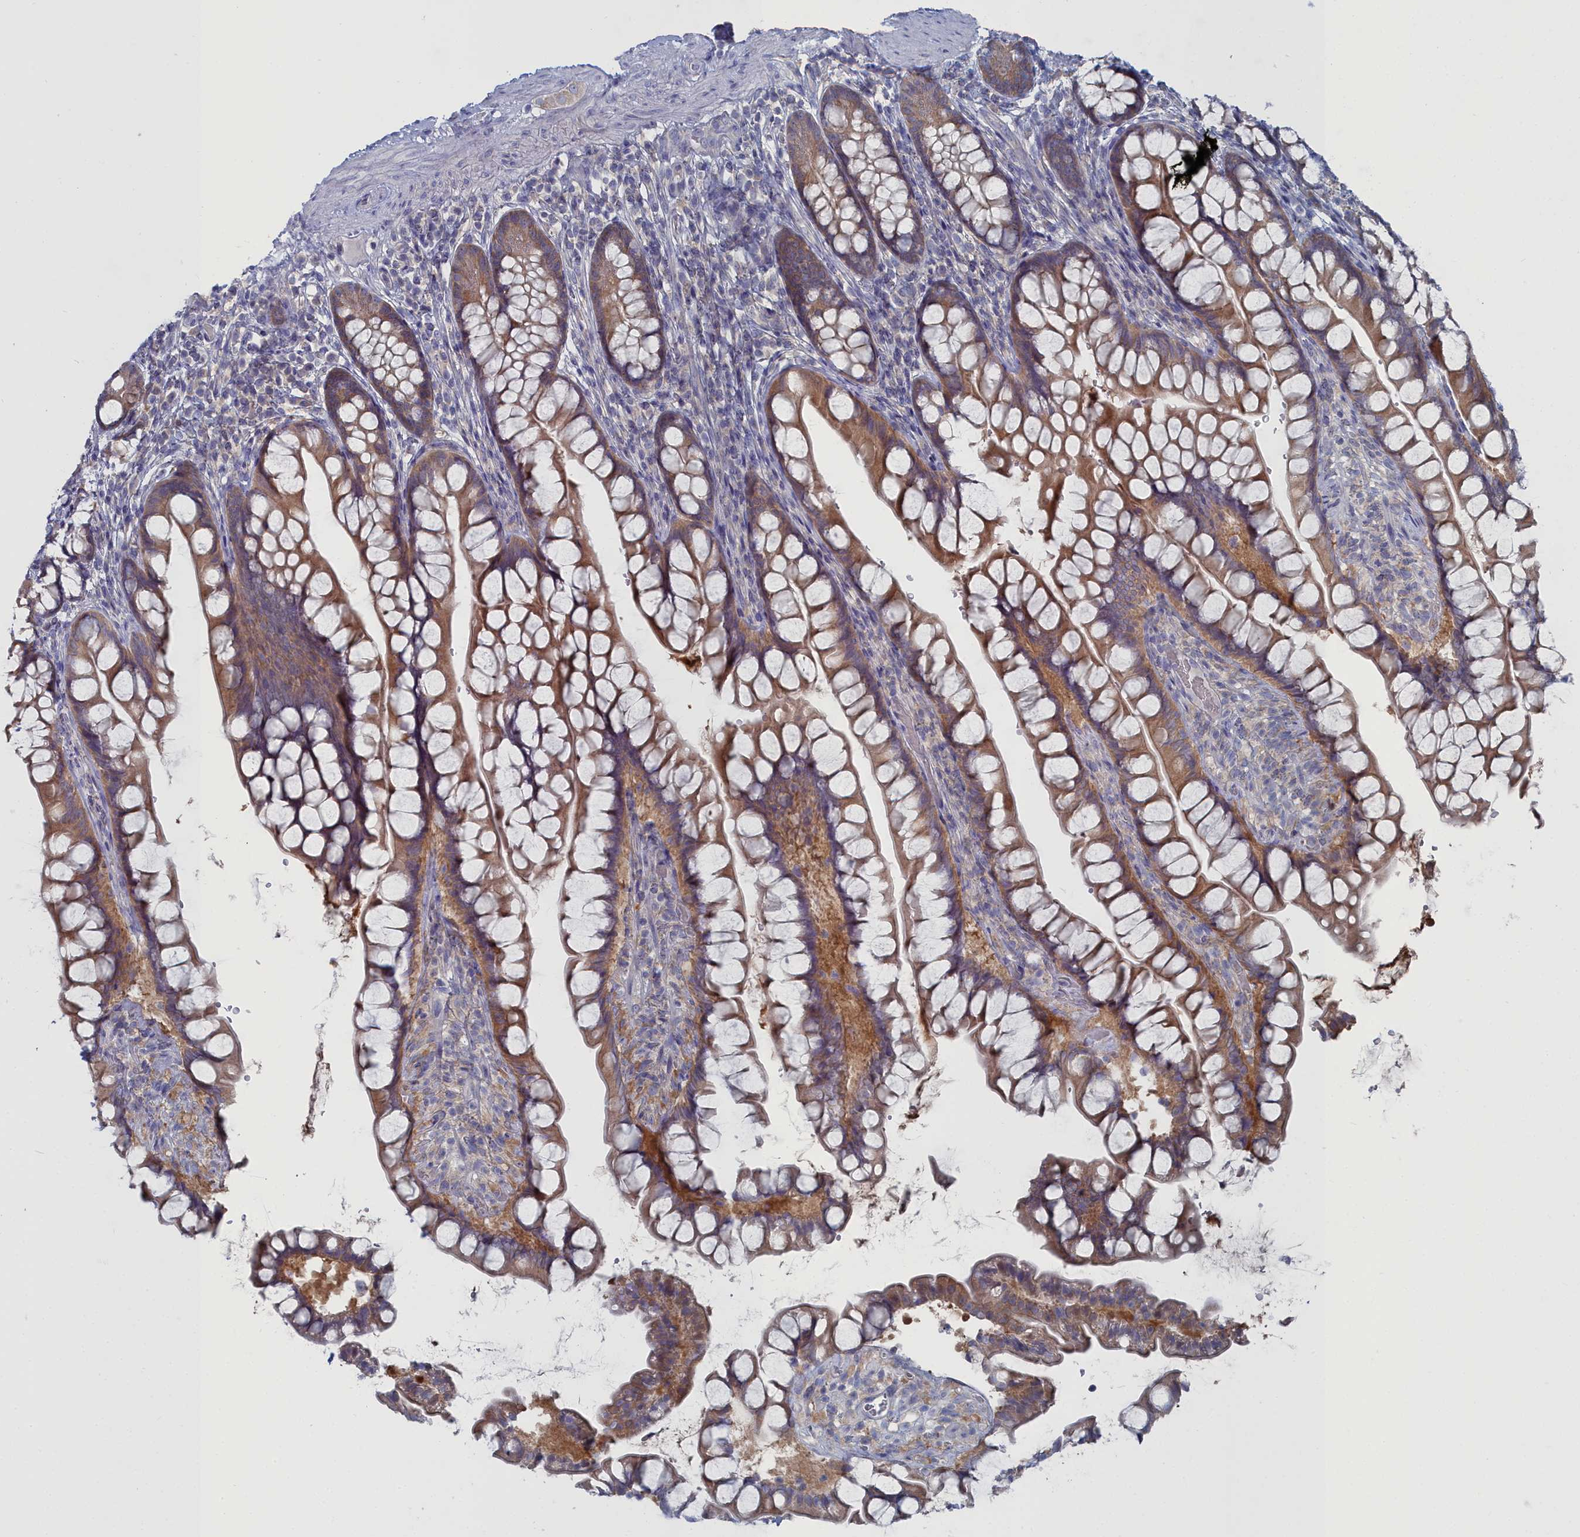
{"staining": {"intensity": "moderate", "quantity": ">75%", "location": "cytoplasmic/membranous"}, "tissue": "small intestine", "cell_type": "Glandular cells", "image_type": "normal", "snomed": [{"axis": "morphology", "description": "Normal tissue, NOS"}, {"axis": "topography", "description": "Small intestine"}], "caption": "Immunohistochemical staining of normal small intestine reveals >75% levels of moderate cytoplasmic/membranous protein expression in about >75% of glandular cells. The staining was performed using DAB (3,3'-diaminobenzidine) to visualize the protein expression in brown, while the nuclei were stained in blue with hematoxylin (Magnification: 20x).", "gene": "CCDC149", "patient": {"sex": "male", "age": 70}}